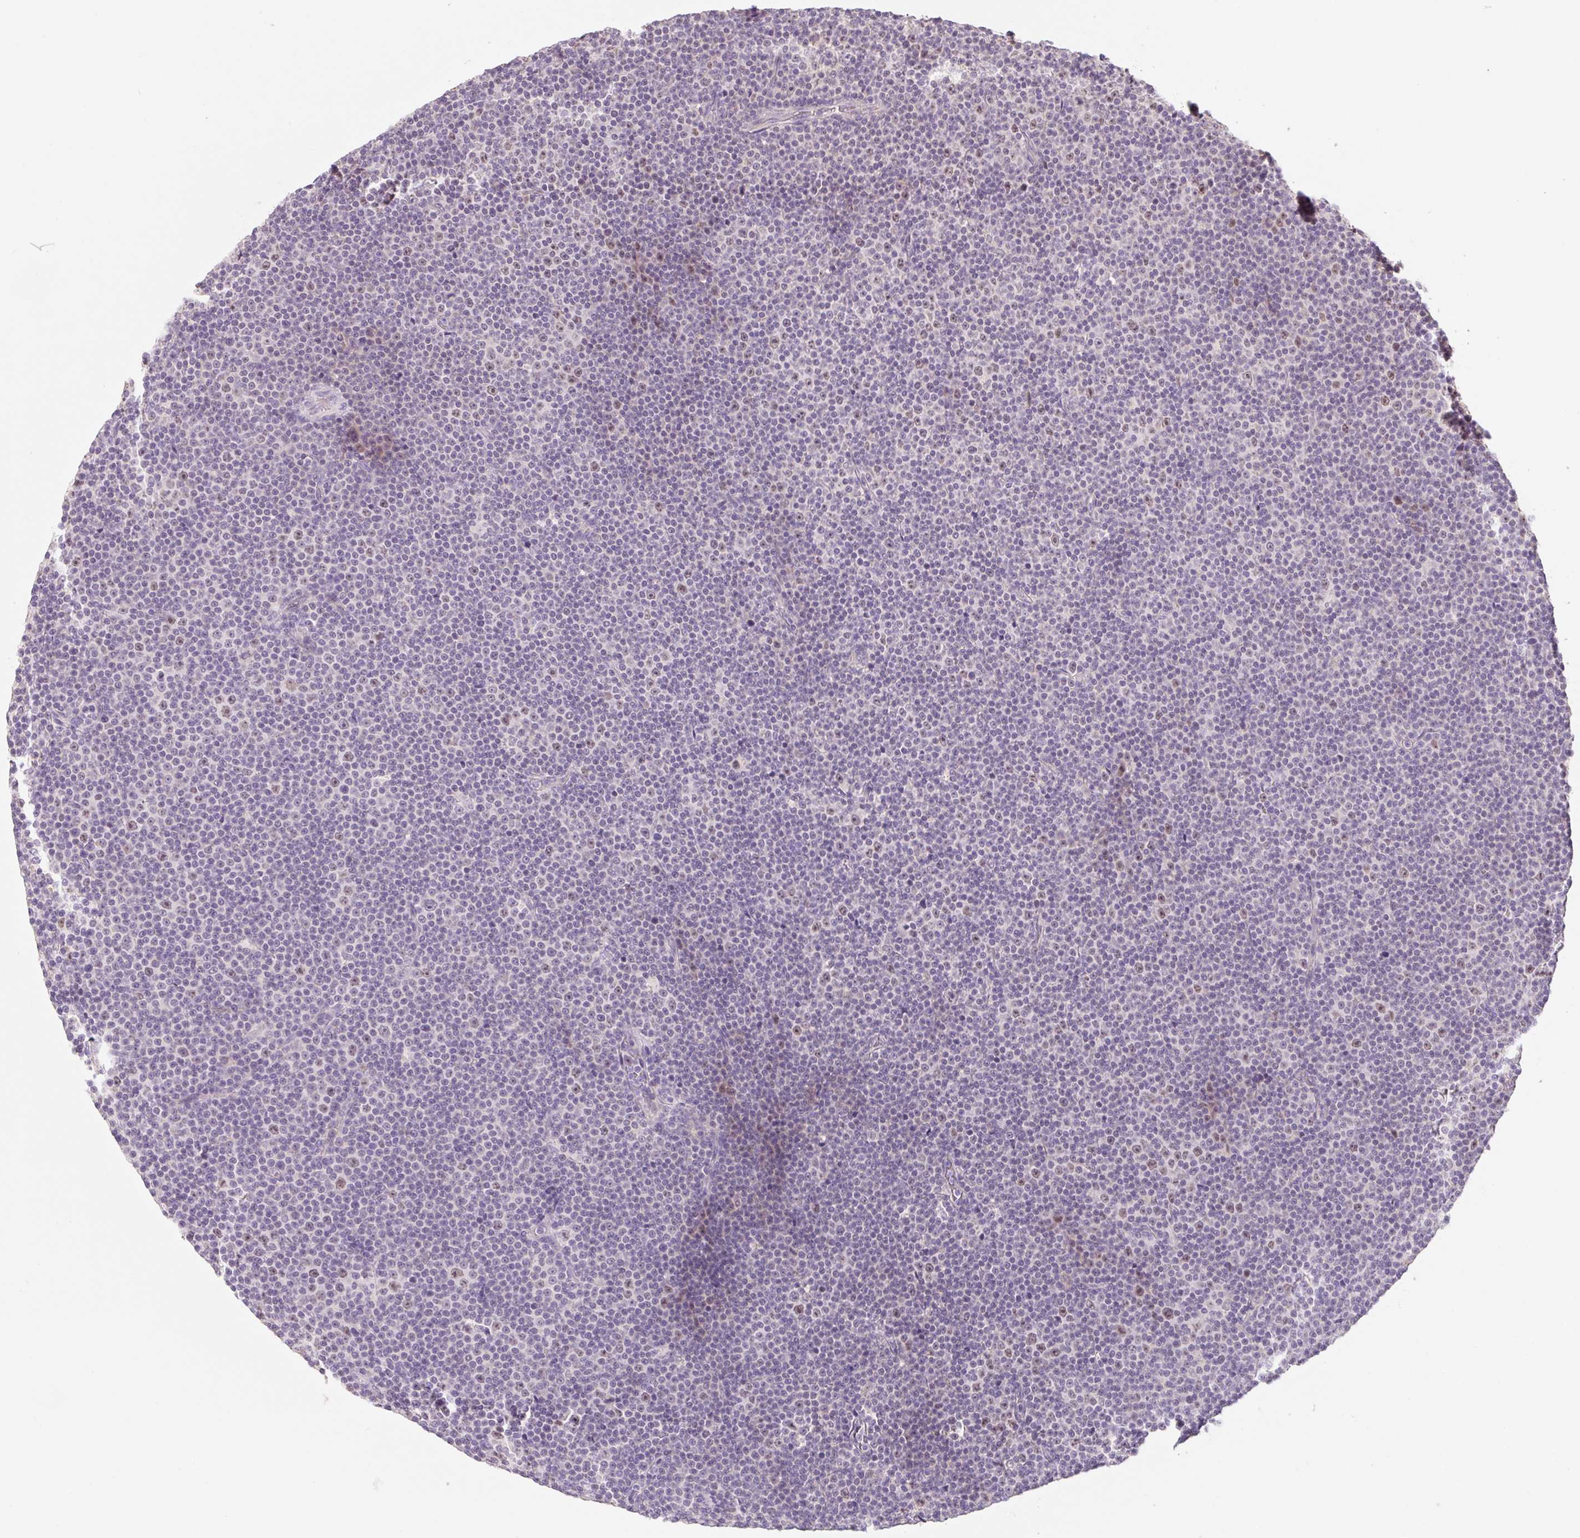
{"staining": {"intensity": "weak", "quantity": "<25%", "location": "nuclear"}, "tissue": "lymphoma", "cell_type": "Tumor cells", "image_type": "cancer", "snomed": [{"axis": "morphology", "description": "Malignant lymphoma, non-Hodgkin's type, Low grade"}, {"axis": "topography", "description": "Lymph node"}], "caption": "This image is of malignant lymphoma, non-Hodgkin's type (low-grade) stained with immunohistochemistry (IHC) to label a protein in brown with the nuclei are counter-stained blue. There is no positivity in tumor cells. The staining is performed using DAB (3,3'-diaminobenzidine) brown chromogen with nuclei counter-stained in using hematoxylin.", "gene": "MIA2", "patient": {"sex": "female", "age": 67}}